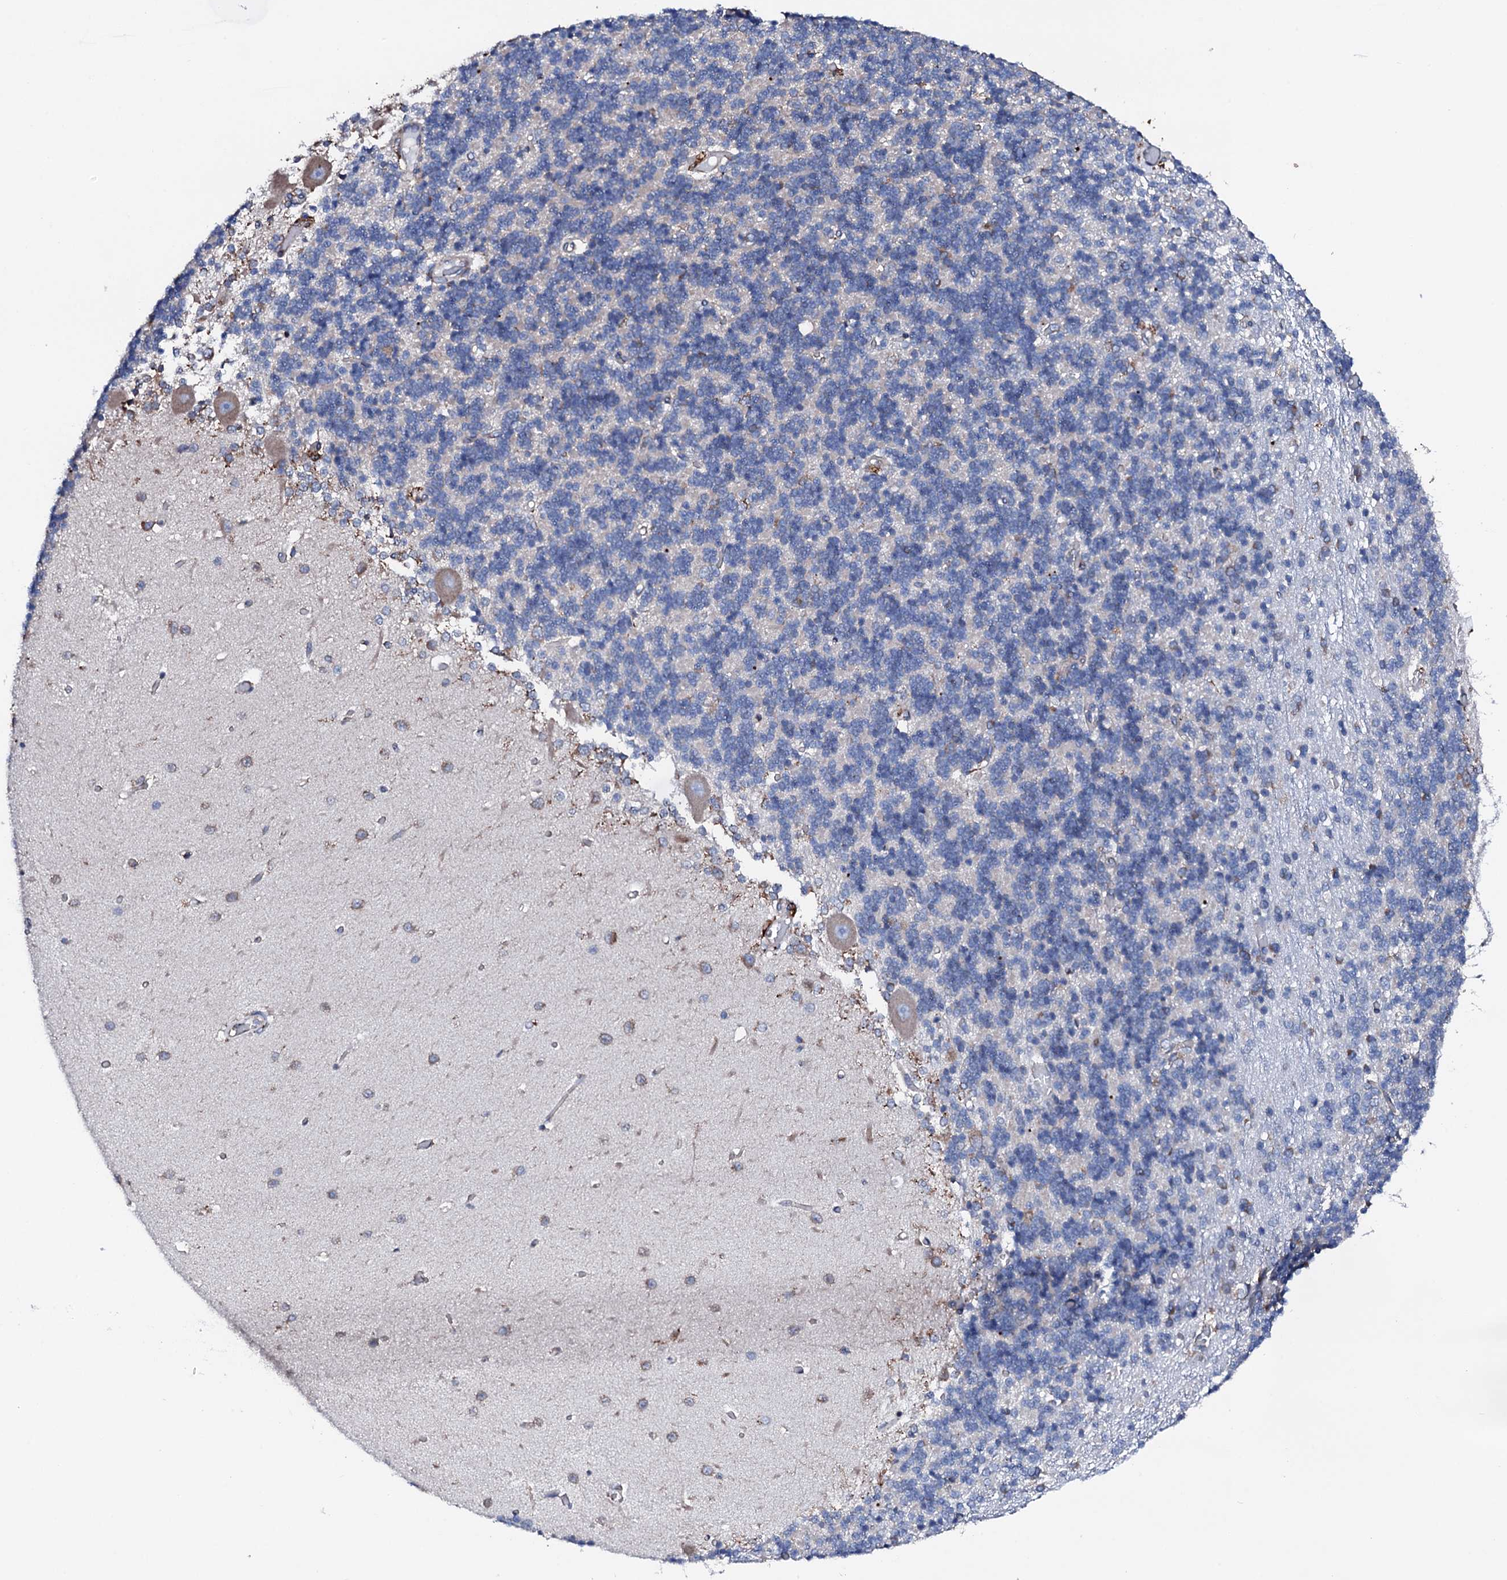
{"staining": {"intensity": "negative", "quantity": "none", "location": "none"}, "tissue": "cerebellum", "cell_type": "Cells in granular layer", "image_type": "normal", "snomed": [{"axis": "morphology", "description": "Normal tissue, NOS"}, {"axis": "topography", "description": "Cerebellum"}], "caption": "This is an IHC image of benign cerebellum. There is no expression in cells in granular layer.", "gene": "AMDHD1", "patient": {"sex": "male", "age": 37}}